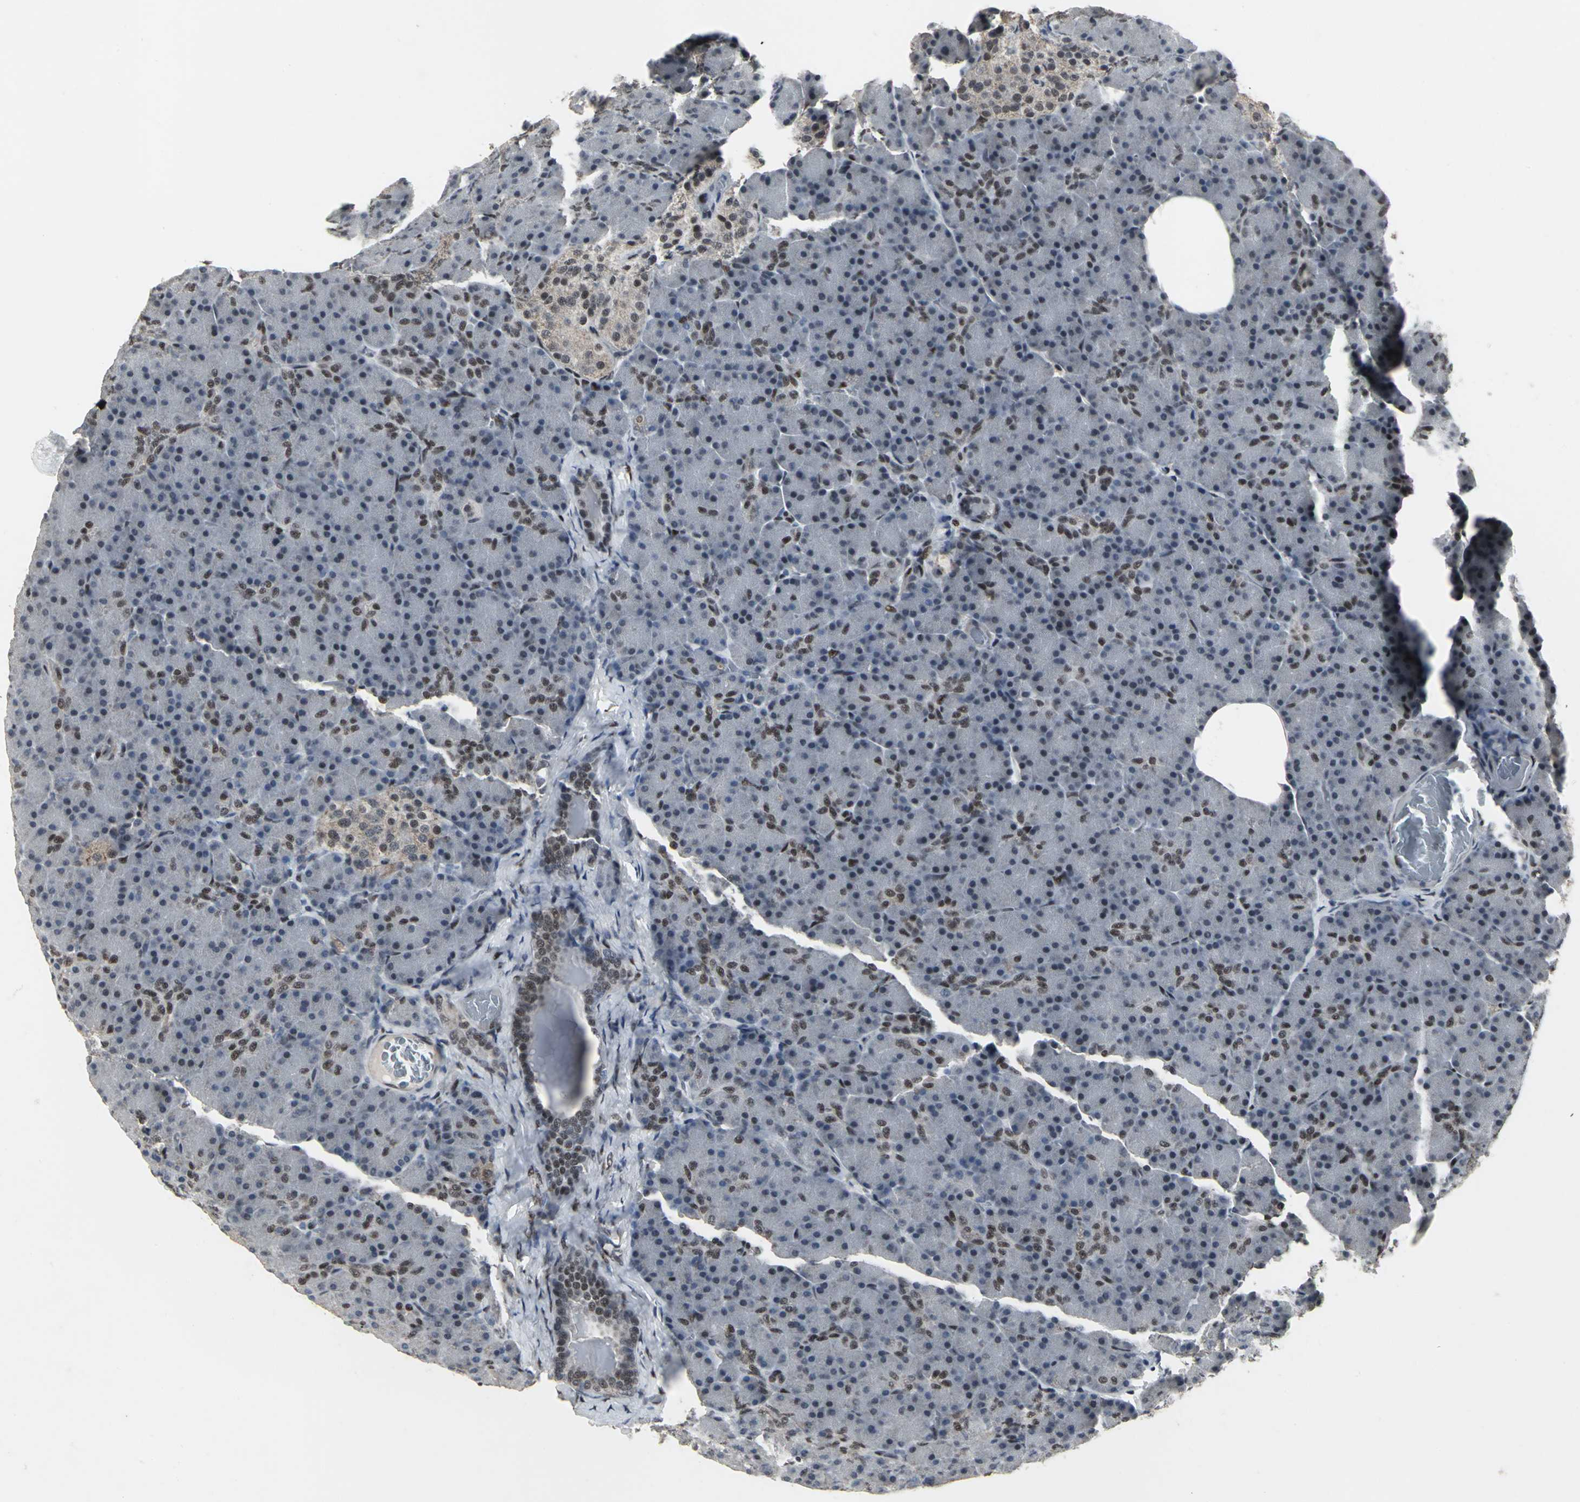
{"staining": {"intensity": "strong", "quantity": "<25%", "location": "nuclear"}, "tissue": "pancreas", "cell_type": "Exocrine glandular cells", "image_type": "normal", "snomed": [{"axis": "morphology", "description": "Normal tissue, NOS"}, {"axis": "topography", "description": "Pancreas"}], "caption": "Normal pancreas was stained to show a protein in brown. There is medium levels of strong nuclear positivity in about <25% of exocrine glandular cells.", "gene": "SRF", "patient": {"sex": "female", "age": 43}}